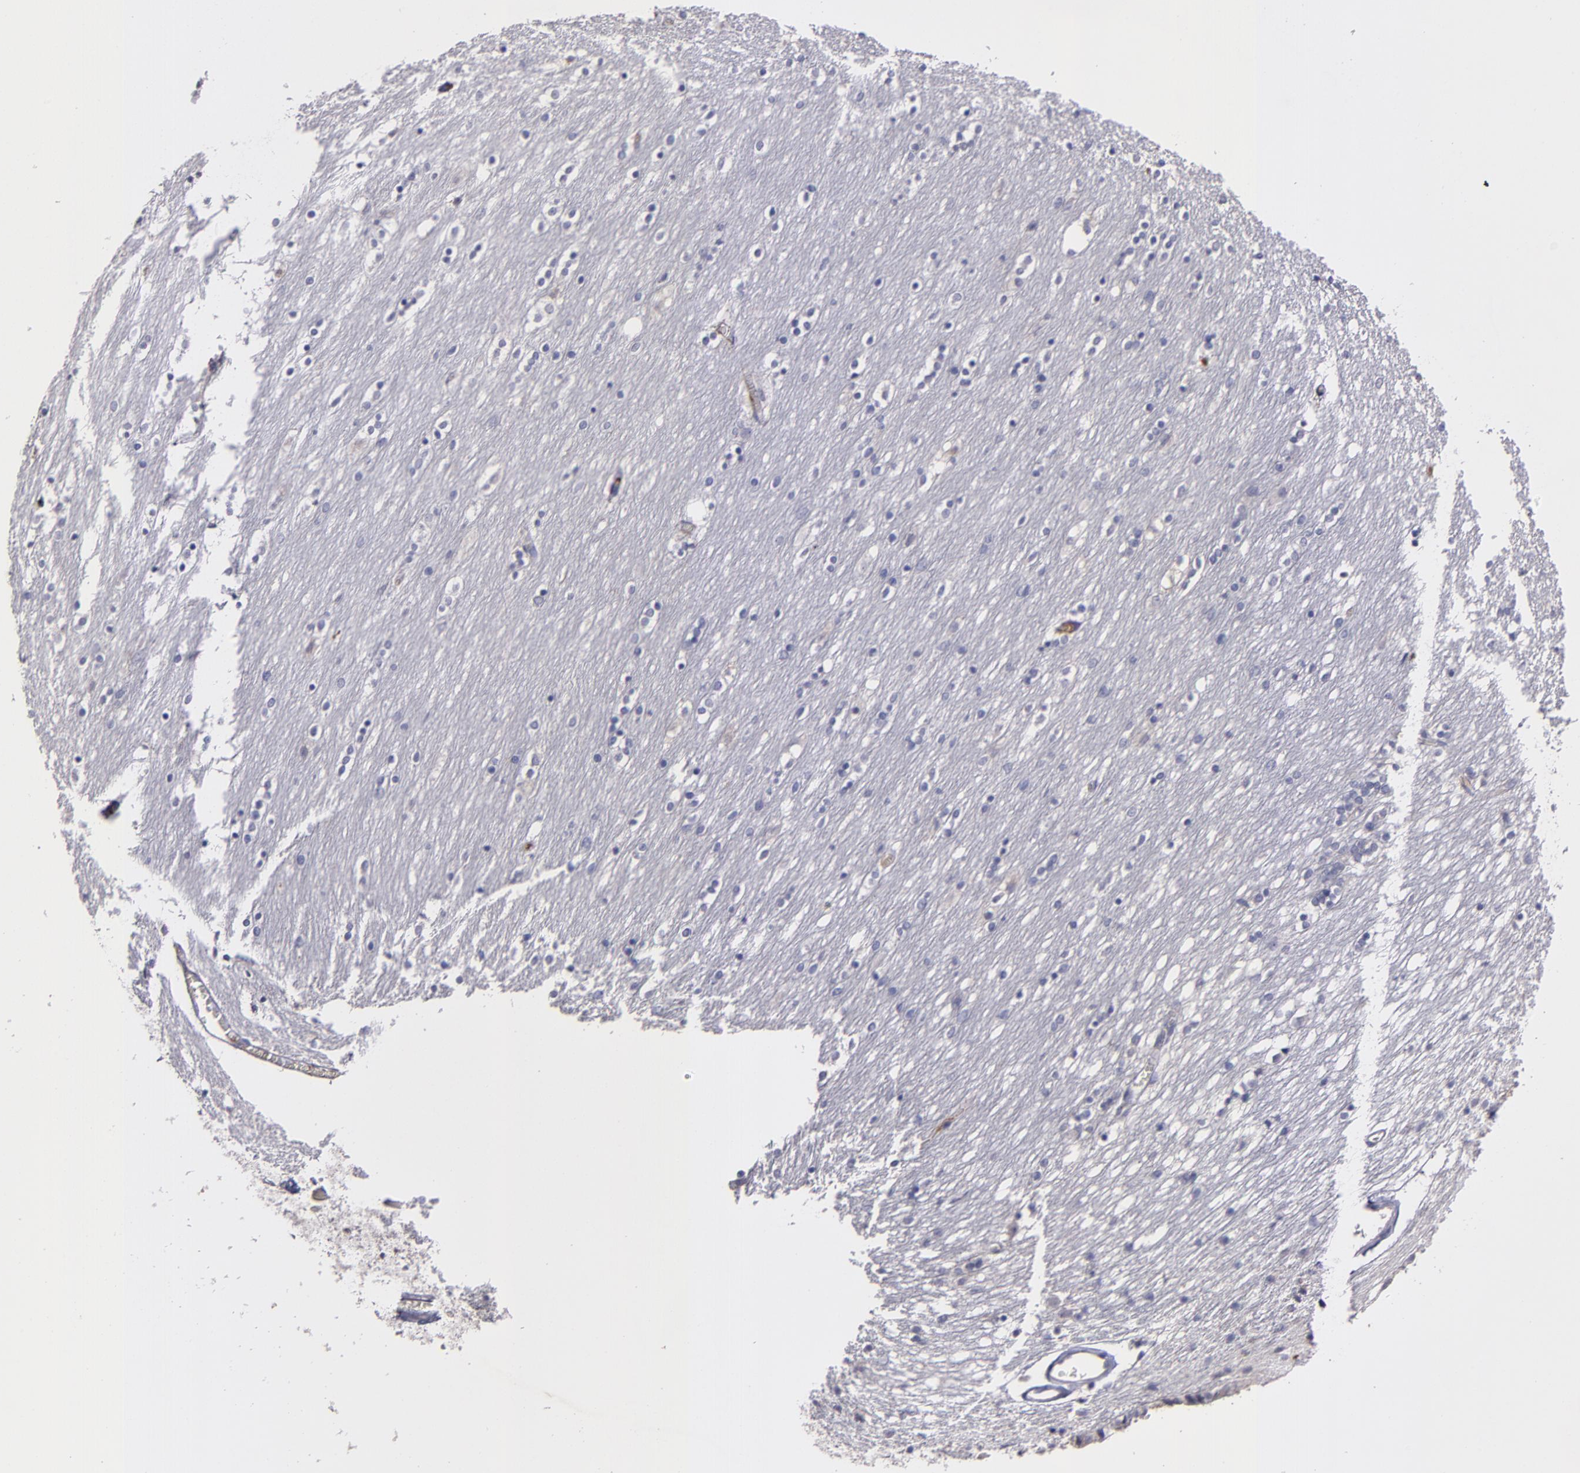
{"staining": {"intensity": "negative", "quantity": "none", "location": "none"}, "tissue": "caudate", "cell_type": "Glial cells", "image_type": "normal", "snomed": [{"axis": "morphology", "description": "Normal tissue, NOS"}, {"axis": "topography", "description": "Lateral ventricle wall"}], "caption": "Immunohistochemical staining of normal human caudate exhibits no significant expression in glial cells.", "gene": "MASP1", "patient": {"sex": "female", "age": 54}}